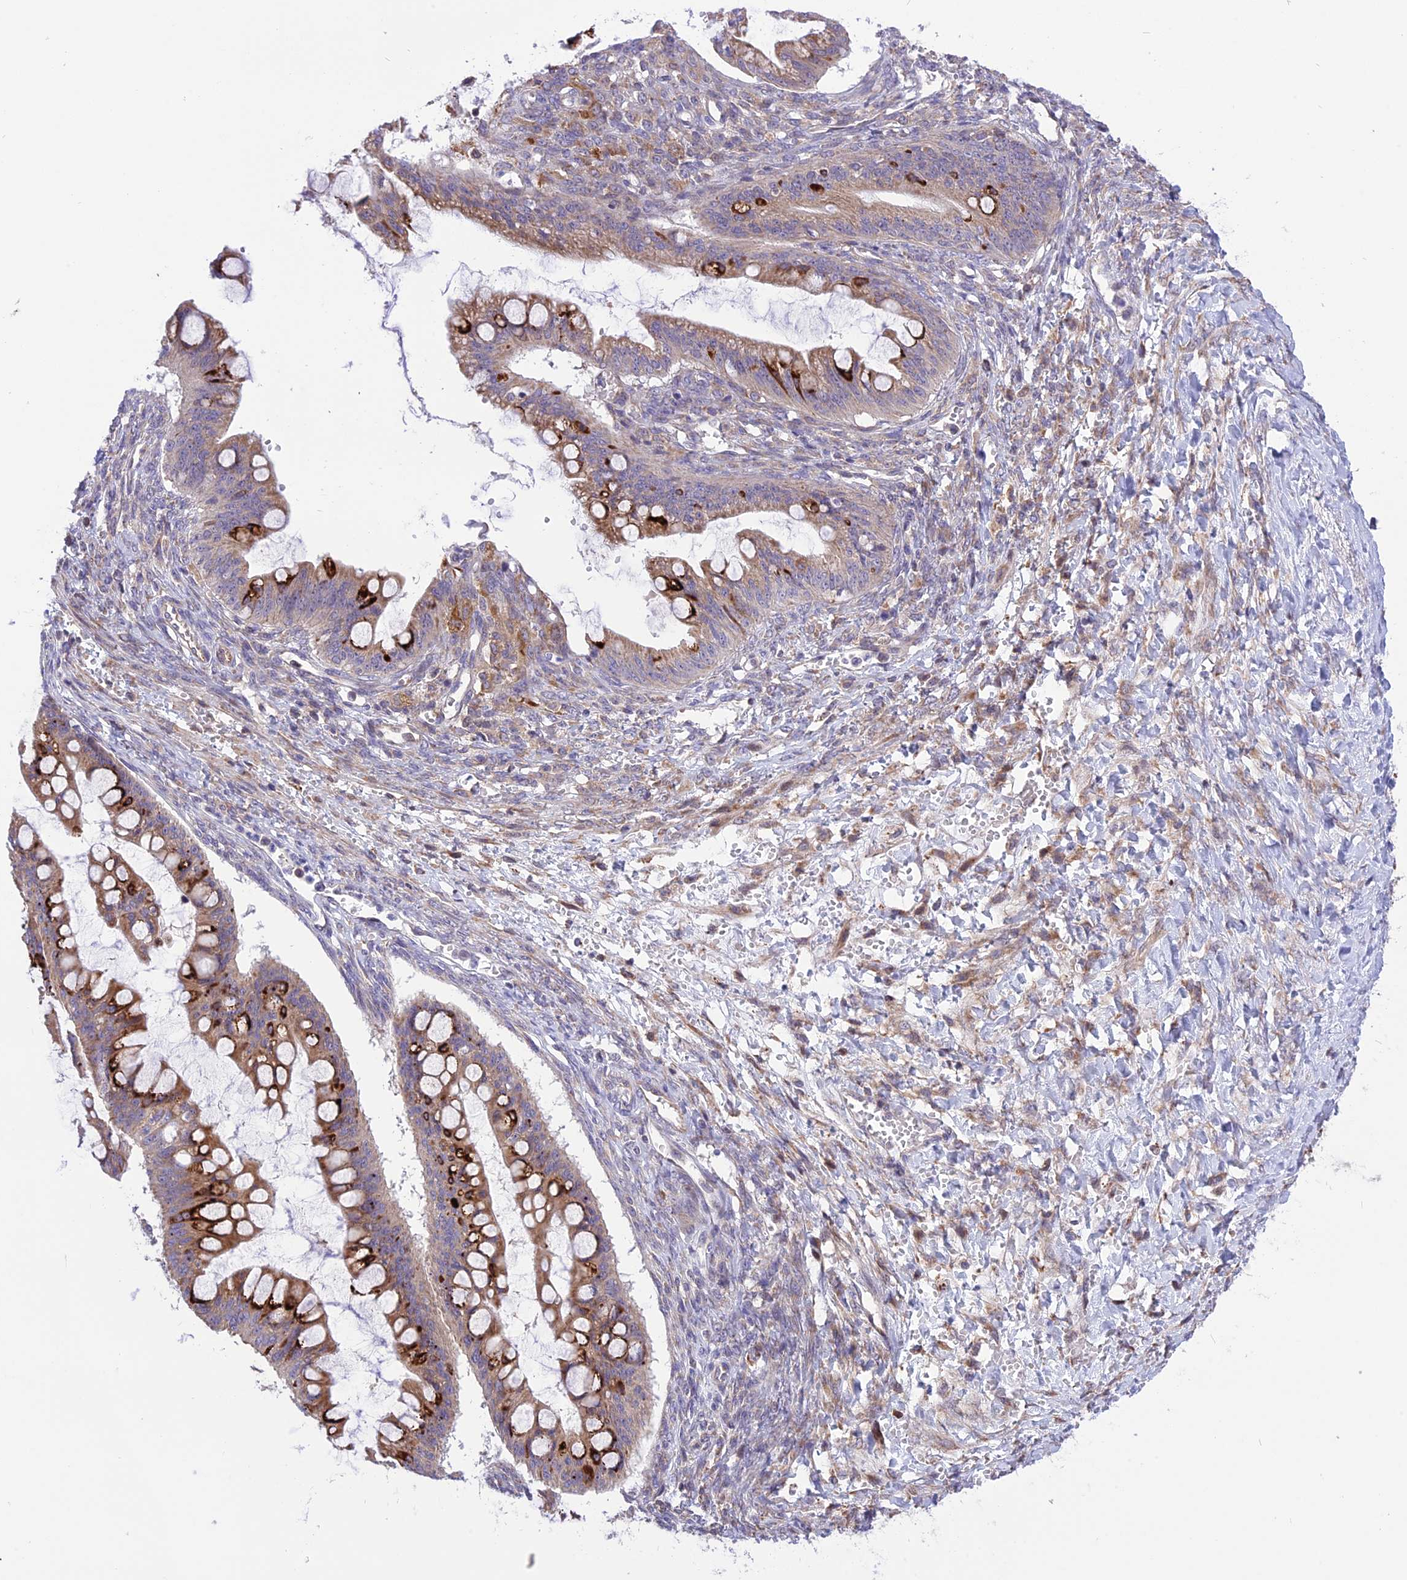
{"staining": {"intensity": "strong", "quantity": "<25%", "location": "cytoplasmic/membranous"}, "tissue": "ovarian cancer", "cell_type": "Tumor cells", "image_type": "cancer", "snomed": [{"axis": "morphology", "description": "Cystadenocarcinoma, mucinous, NOS"}, {"axis": "topography", "description": "Ovary"}], "caption": "Immunohistochemical staining of ovarian cancer (mucinous cystadenocarcinoma) reveals strong cytoplasmic/membranous protein expression in about <25% of tumor cells.", "gene": "ARMCX6", "patient": {"sex": "female", "age": 73}}